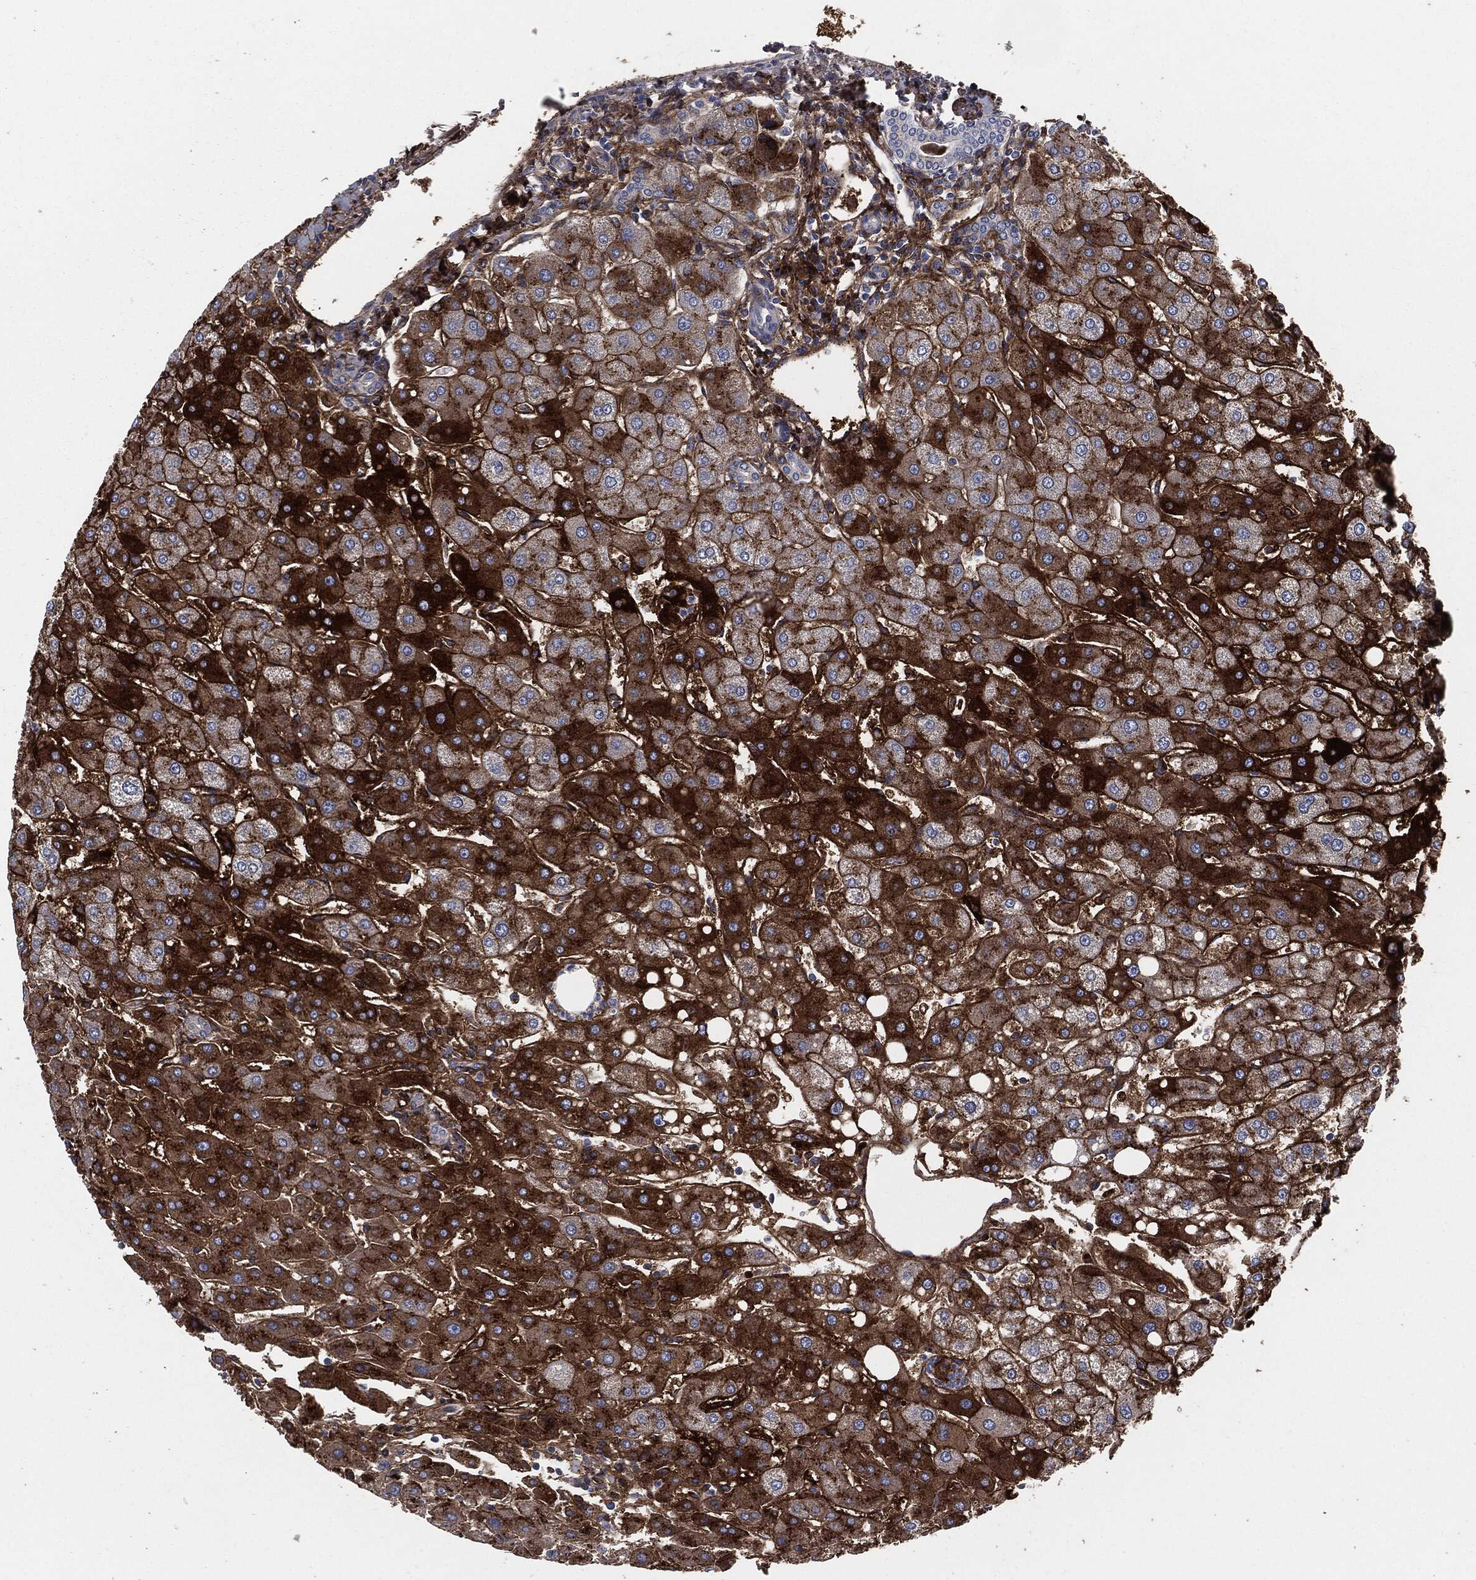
{"staining": {"intensity": "negative", "quantity": "none", "location": "none"}, "tissue": "liver", "cell_type": "Cholangiocytes", "image_type": "normal", "snomed": [{"axis": "morphology", "description": "Normal tissue, NOS"}, {"axis": "topography", "description": "Liver"}], "caption": "This is an IHC image of normal human liver. There is no expression in cholangiocytes.", "gene": "APOB", "patient": {"sex": "male", "age": 67}}